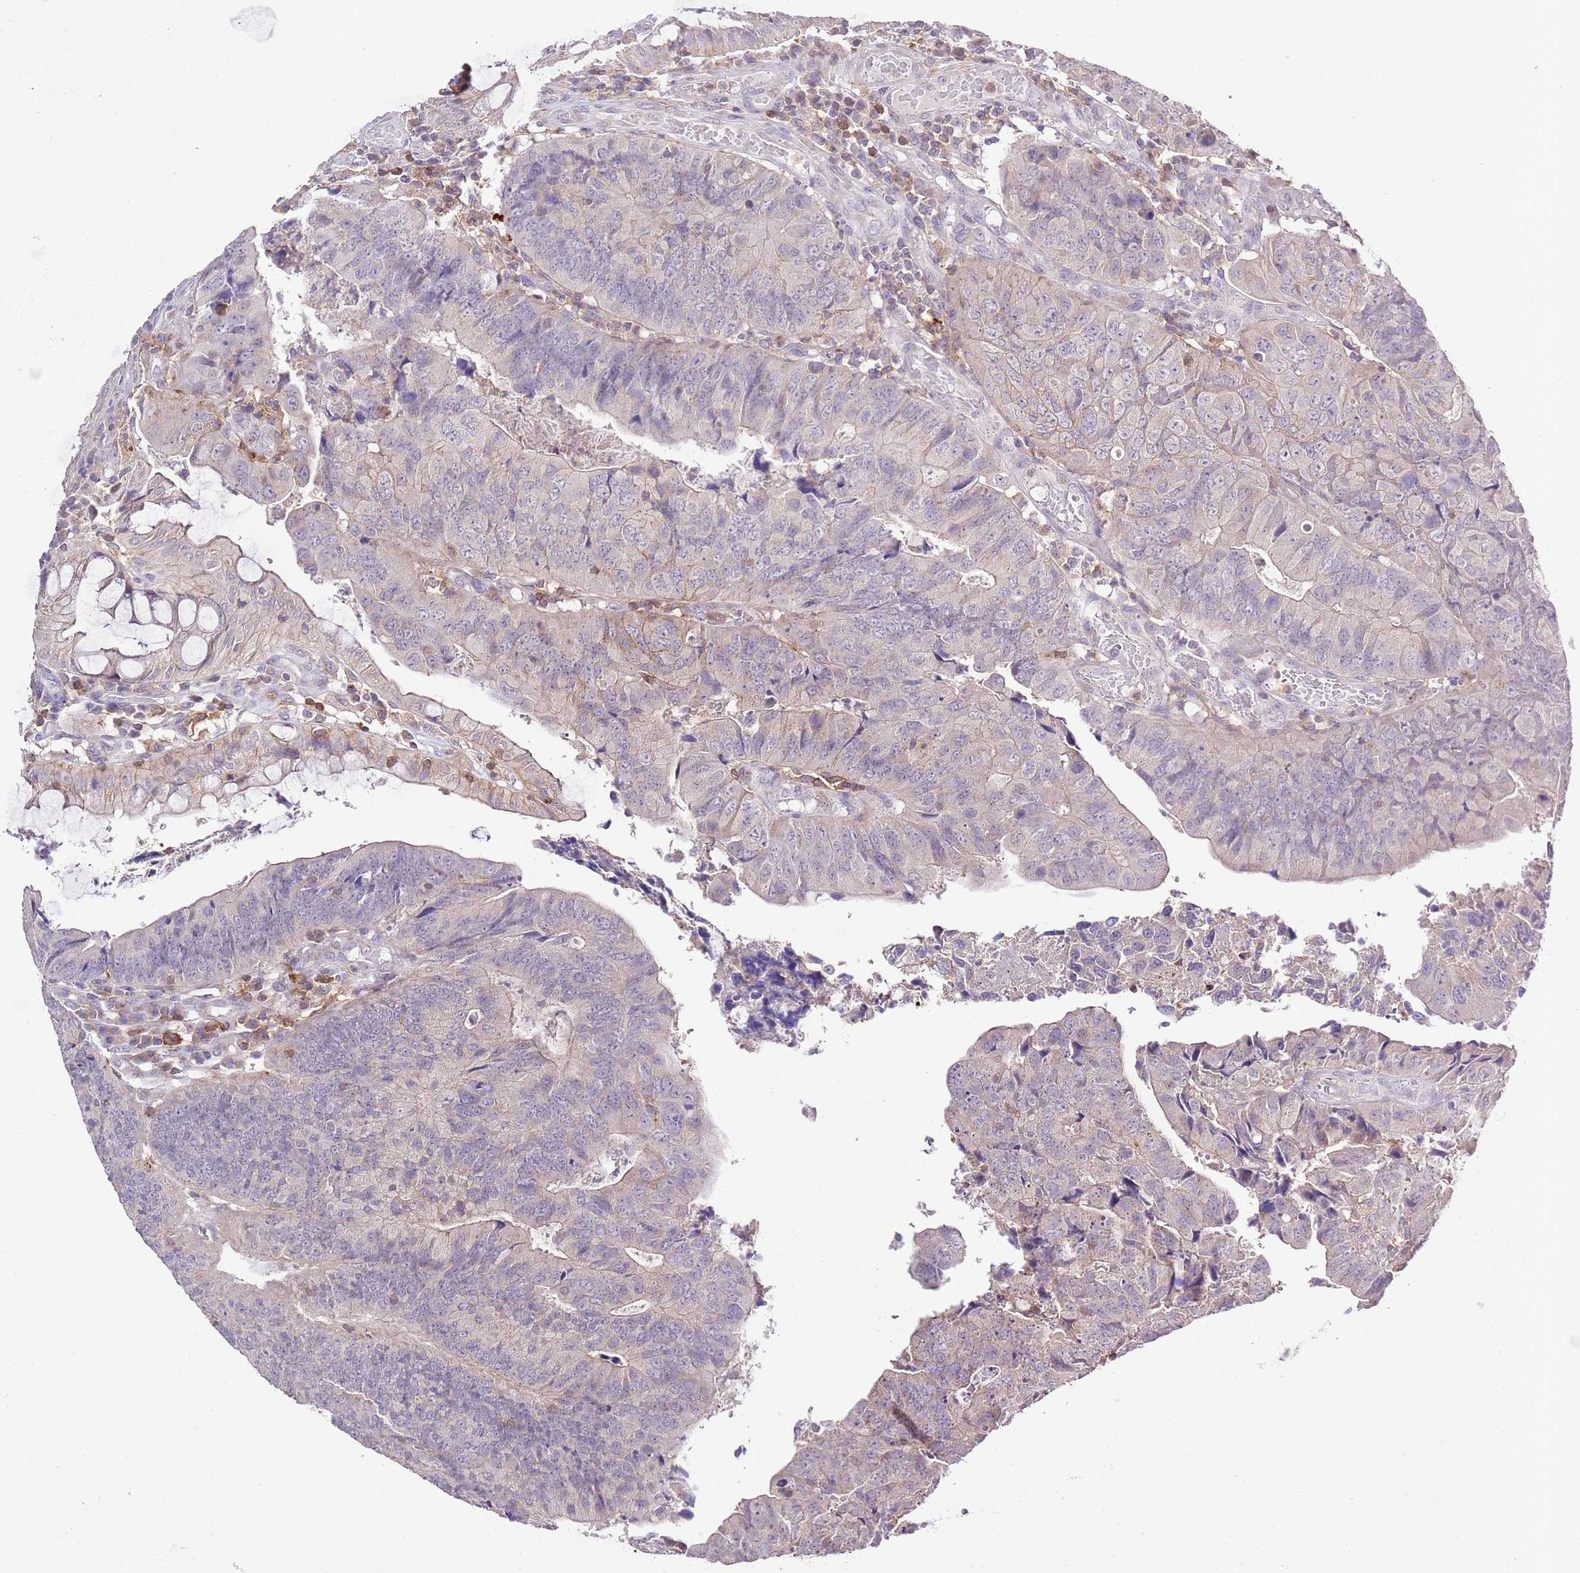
{"staining": {"intensity": "negative", "quantity": "none", "location": "none"}, "tissue": "colorectal cancer", "cell_type": "Tumor cells", "image_type": "cancer", "snomed": [{"axis": "morphology", "description": "Adenocarcinoma, NOS"}, {"axis": "topography", "description": "Colon"}], "caption": "Immunohistochemistry image of human adenocarcinoma (colorectal) stained for a protein (brown), which exhibits no positivity in tumor cells.", "gene": "EFHD1", "patient": {"sex": "female", "age": 67}}